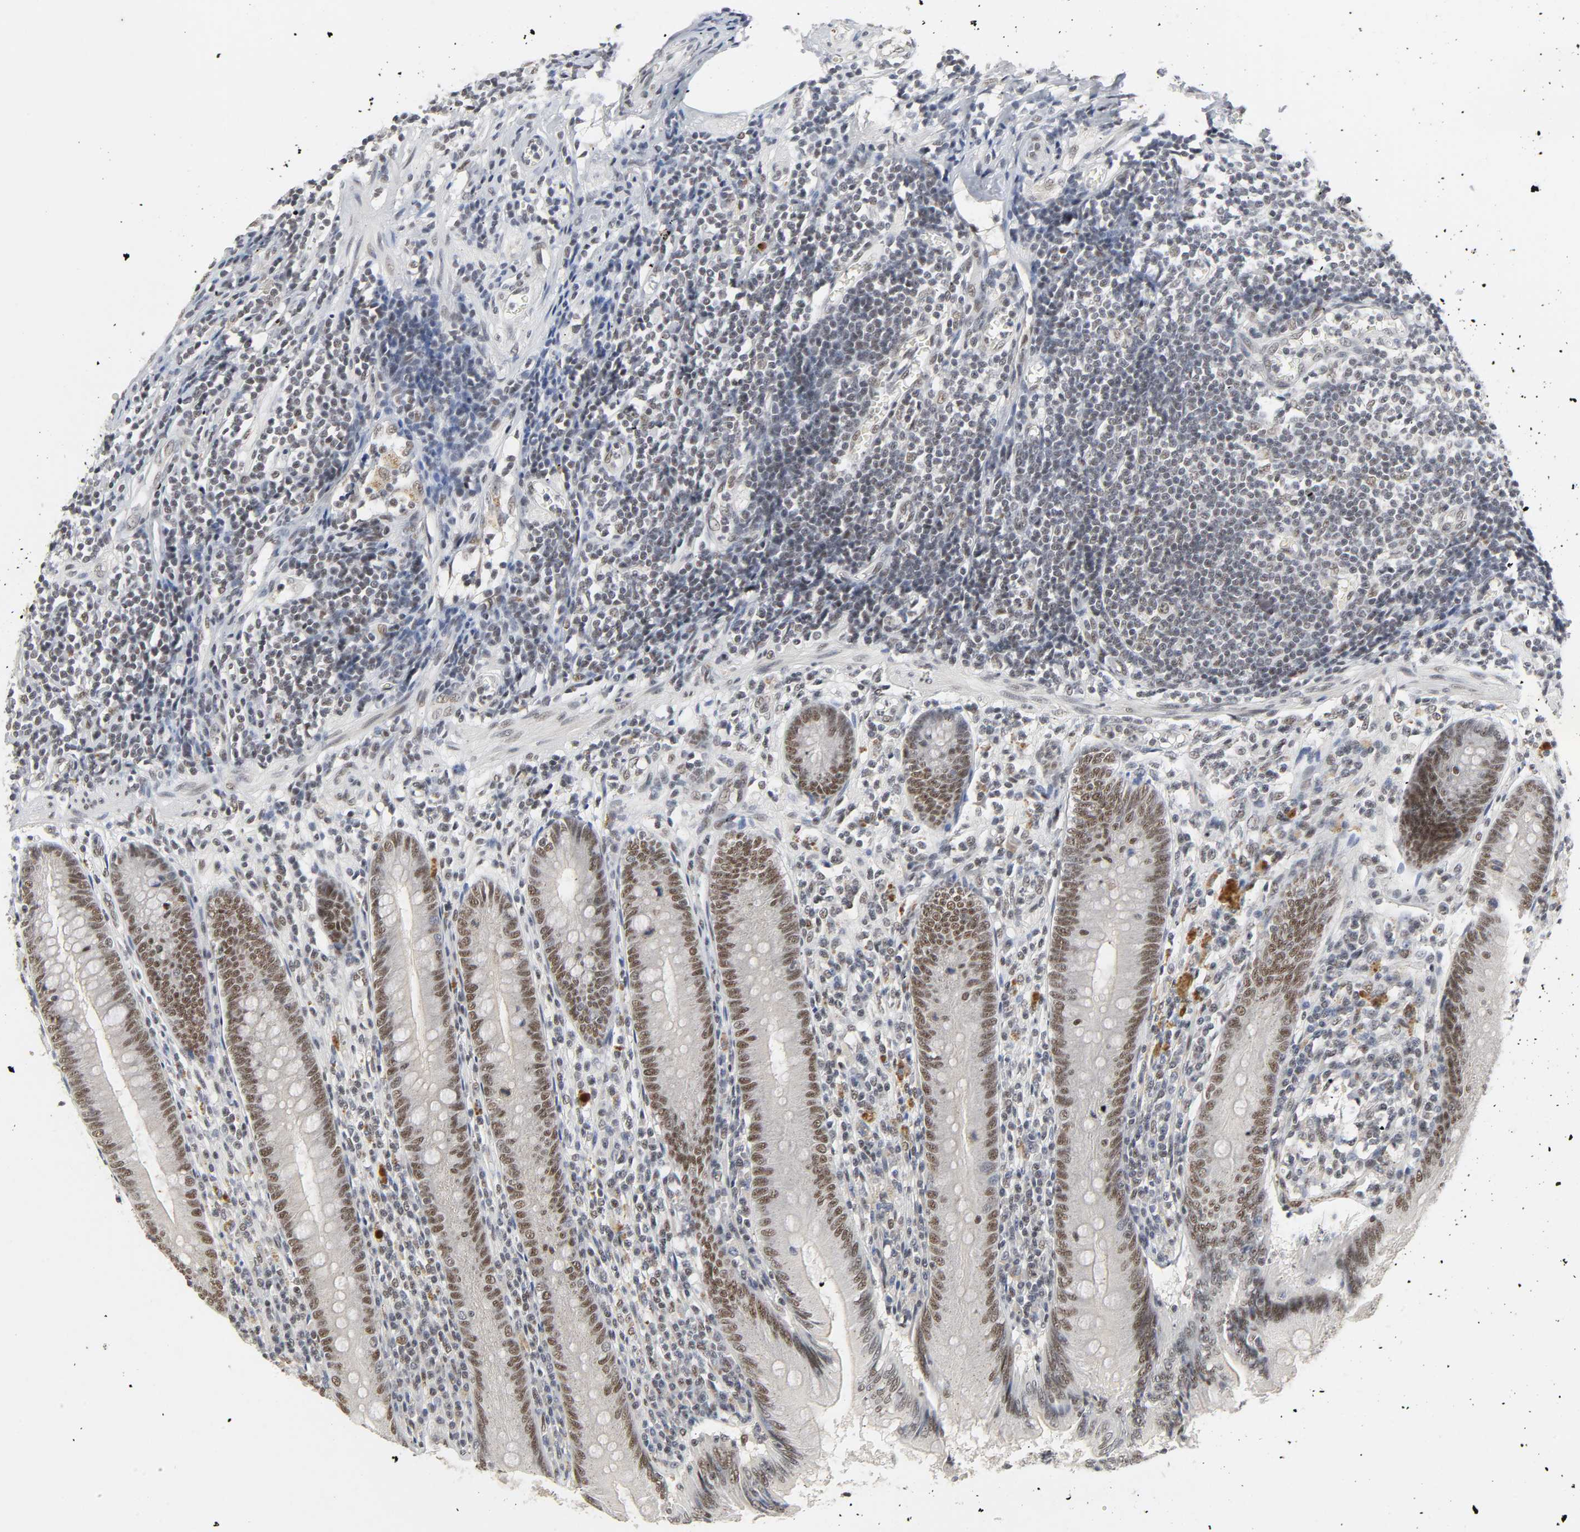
{"staining": {"intensity": "moderate", "quantity": ">75%", "location": "nuclear"}, "tissue": "appendix", "cell_type": "Glandular cells", "image_type": "normal", "snomed": [{"axis": "morphology", "description": "Normal tissue, NOS"}, {"axis": "morphology", "description": "Inflammation, NOS"}, {"axis": "topography", "description": "Appendix"}], "caption": "High-power microscopy captured an IHC micrograph of normal appendix, revealing moderate nuclear positivity in about >75% of glandular cells.", "gene": "NCOA6", "patient": {"sex": "male", "age": 46}}